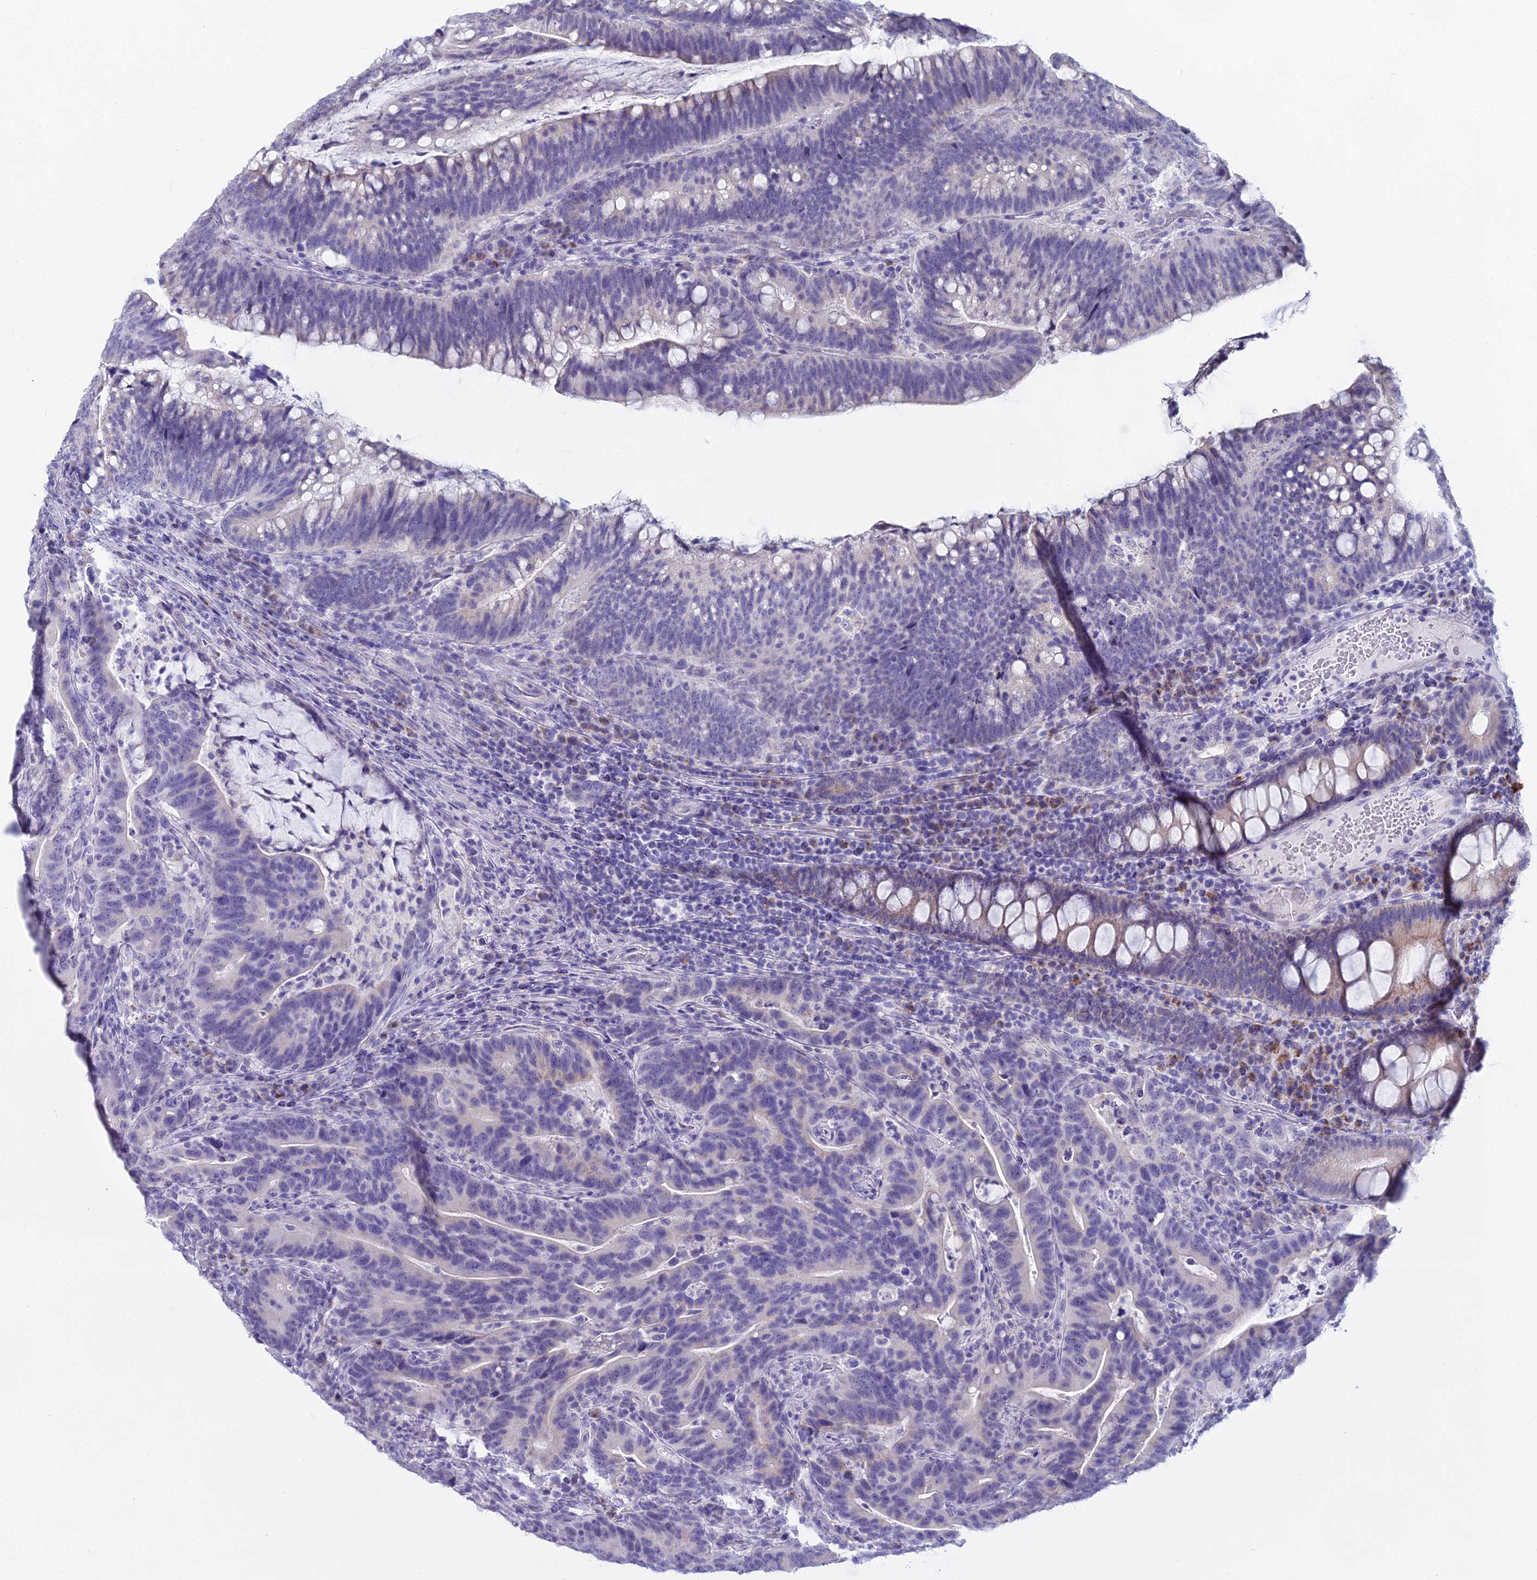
{"staining": {"intensity": "negative", "quantity": "none", "location": "none"}, "tissue": "colorectal cancer", "cell_type": "Tumor cells", "image_type": "cancer", "snomed": [{"axis": "morphology", "description": "Adenocarcinoma, NOS"}, {"axis": "topography", "description": "Colon"}], "caption": "Protein analysis of colorectal cancer (adenocarcinoma) displays no significant expression in tumor cells.", "gene": "CGB2", "patient": {"sex": "female", "age": 66}}